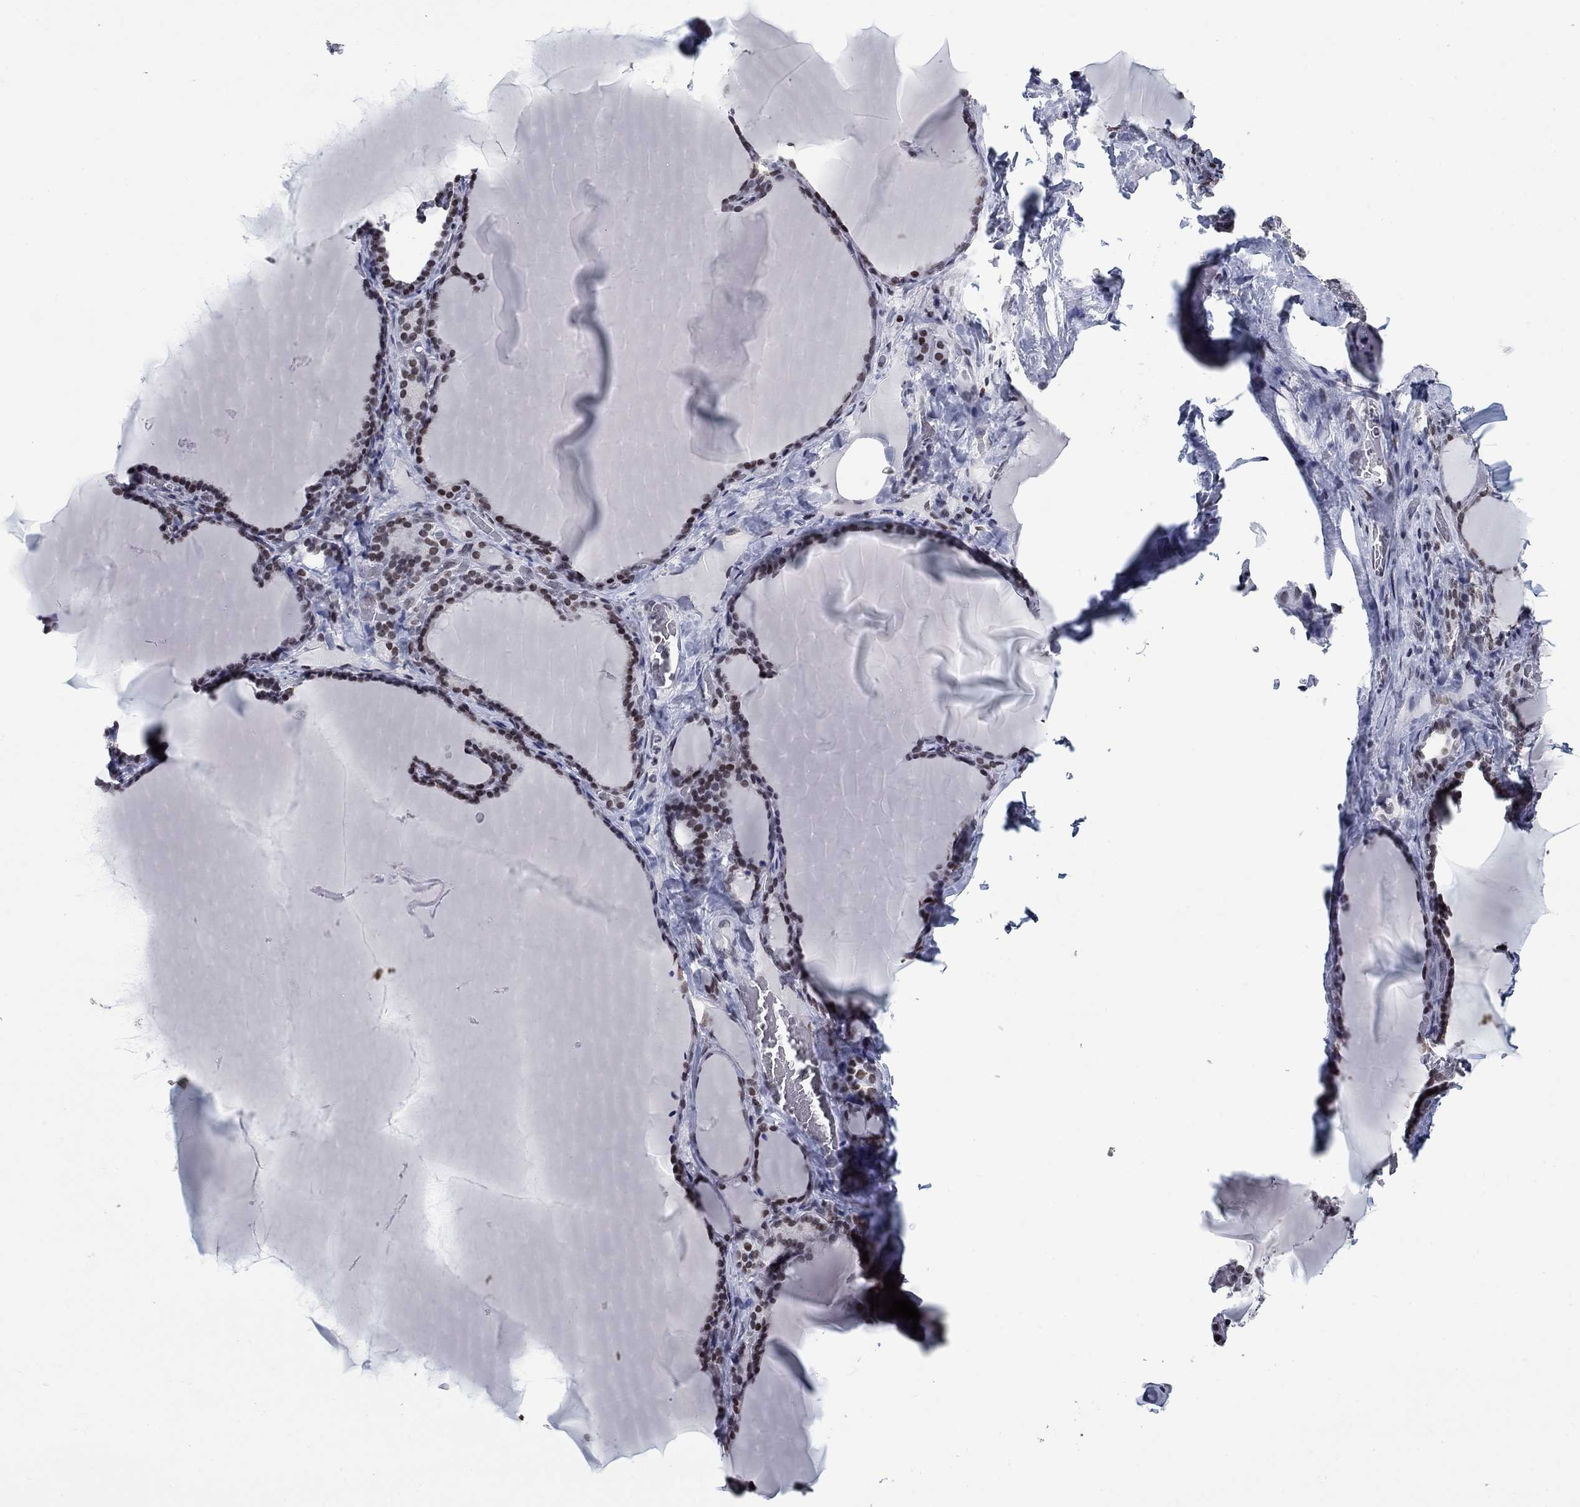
{"staining": {"intensity": "moderate", "quantity": "<25%", "location": "nuclear"}, "tissue": "thyroid gland", "cell_type": "Glandular cells", "image_type": "normal", "snomed": [{"axis": "morphology", "description": "Normal tissue, NOS"}, {"axis": "morphology", "description": "Hyperplasia, NOS"}, {"axis": "topography", "description": "Thyroid gland"}], "caption": "The photomicrograph demonstrates immunohistochemical staining of unremarkable thyroid gland. There is moderate nuclear staining is appreciated in approximately <25% of glandular cells. Immunohistochemistry (ihc) stains the protein in brown and the nuclei are stained blue.", "gene": "NPAS3", "patient": {"sex": "female", "age": 27}}